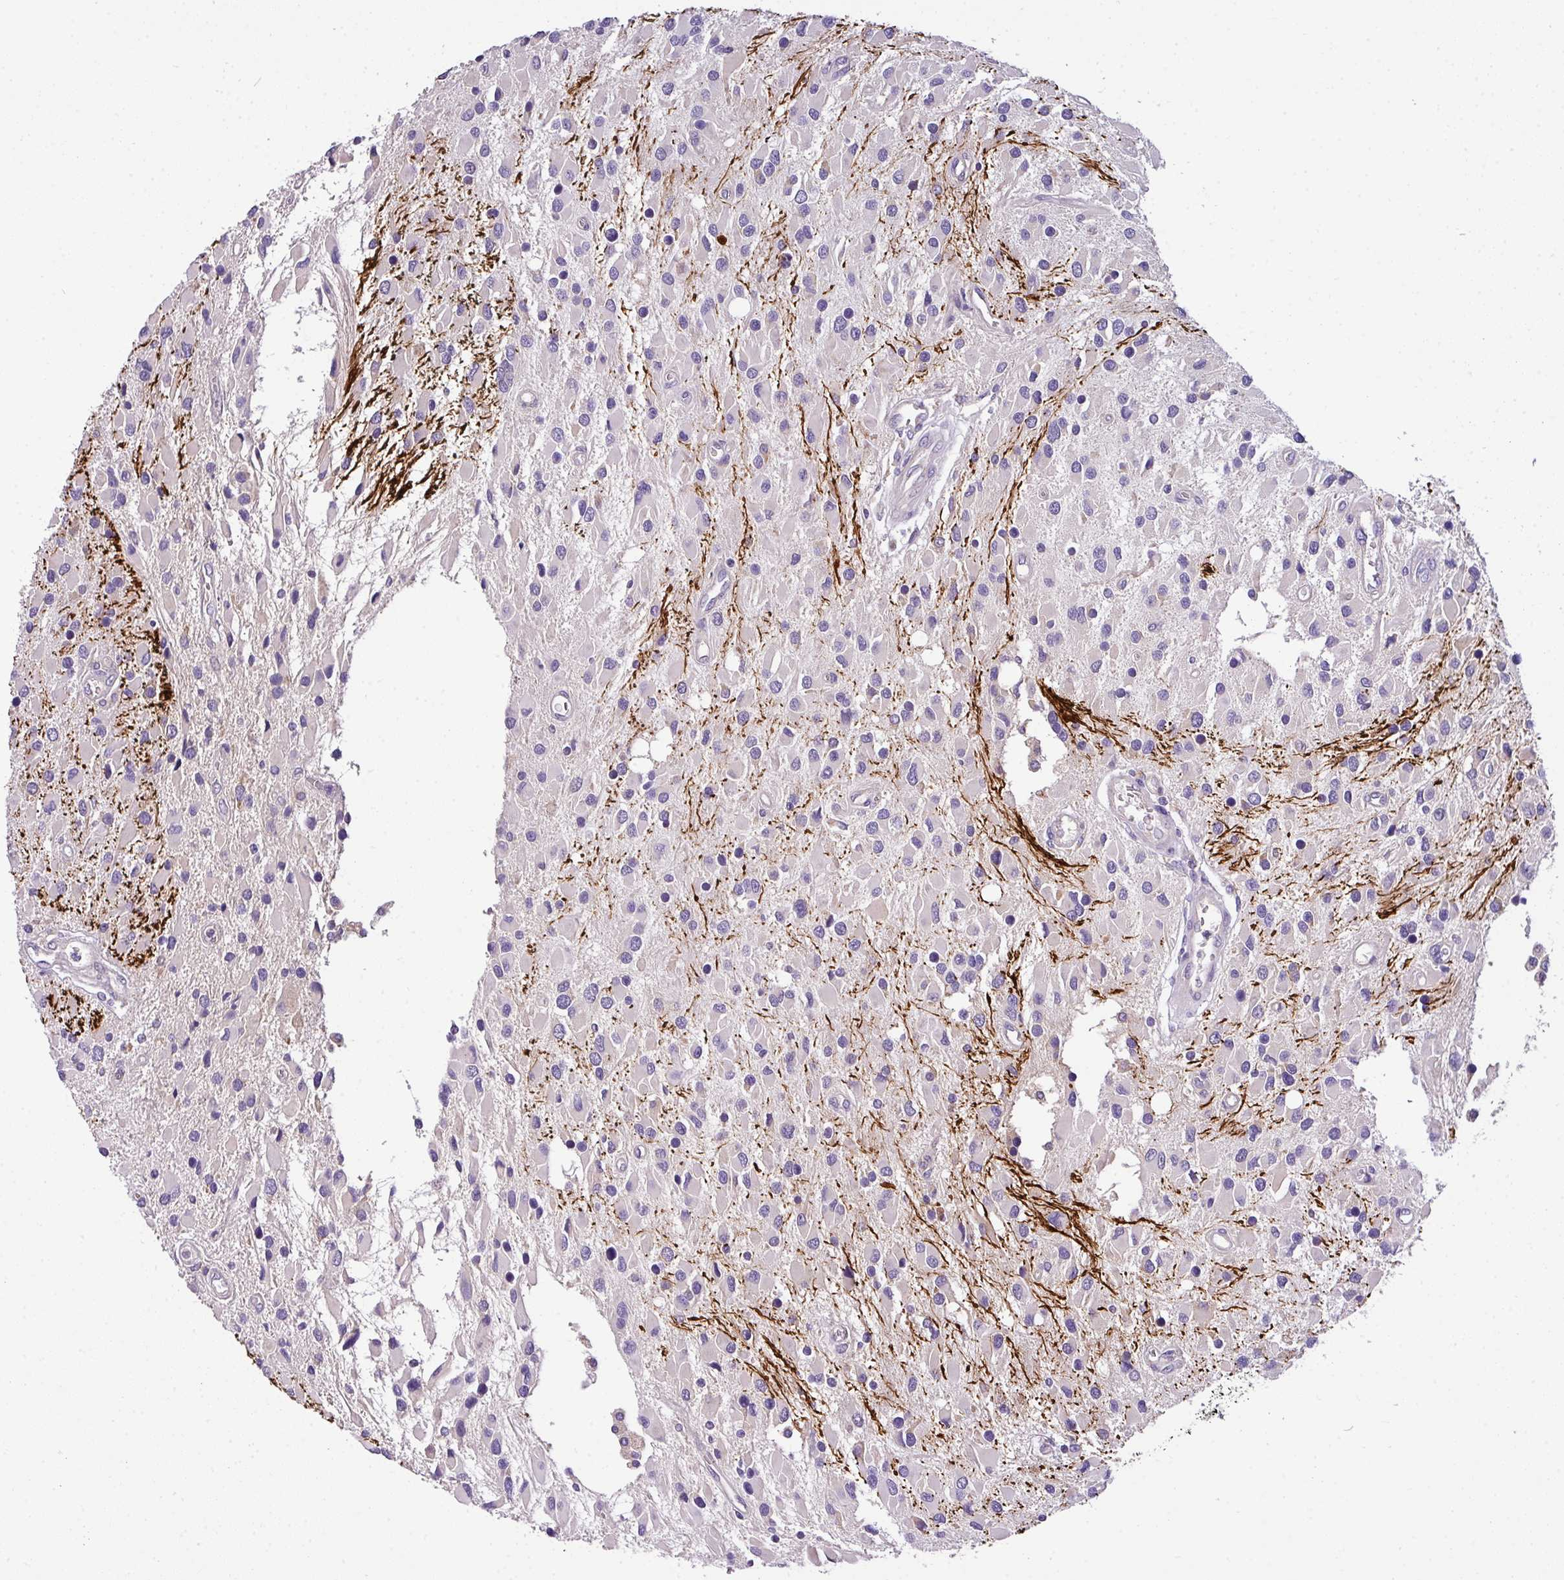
{"staining": {"intensity": "negative", "quantity": "none", "location": "none"}, "tissue": "glioma", "cell_type": "Tumor cells", "image_type": "cancer", "snomed": [{"axis": "morphology", "description": "Glioma, malignant, High grade"}, {"axis": "topography", "description": "Brain"}], "caption": "Tumor cells show no significant staining in malignant glioma (high-grade).", "gene": "ANXA2R", "patient": {"sex": "male", "age": 53}}